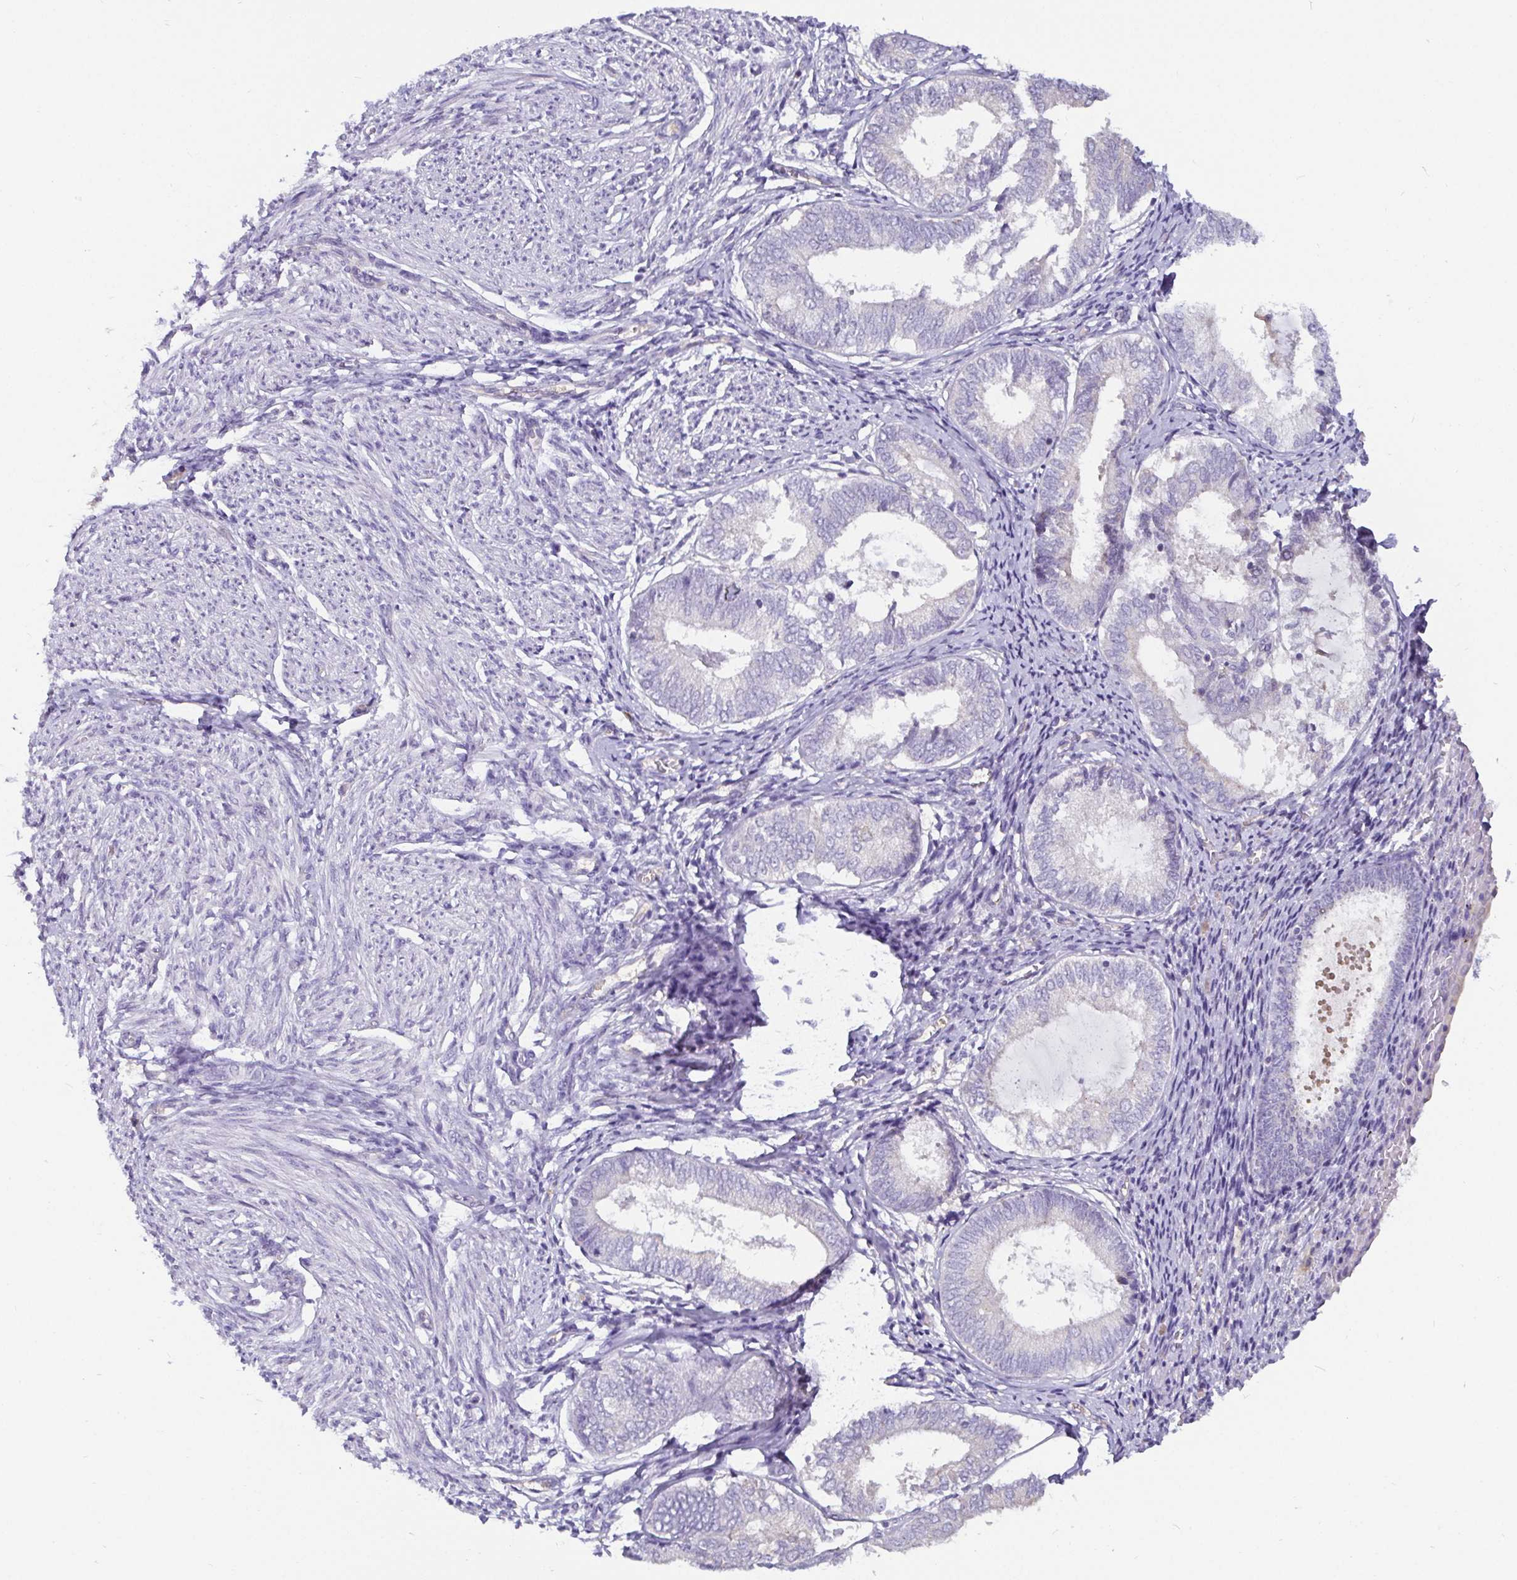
{"staining": {"intensity": "negative", "quantity": "none", "location": "none"}, "tissue": "endometrium", "cell_type": "Cells in endometrial stroma", "image_type": "normal", "snomed": [{"axis": "morphology", "description": "Normal tissue, NOS"}, {"axis": "topography", "description": "Endometrium"}], "caption": "The photomicrograph displays no significant staining in cells in endometrial stroma of endometrium.", "gene": "ADAMTS6", "patient": {"sex": "female", "age": 50}}